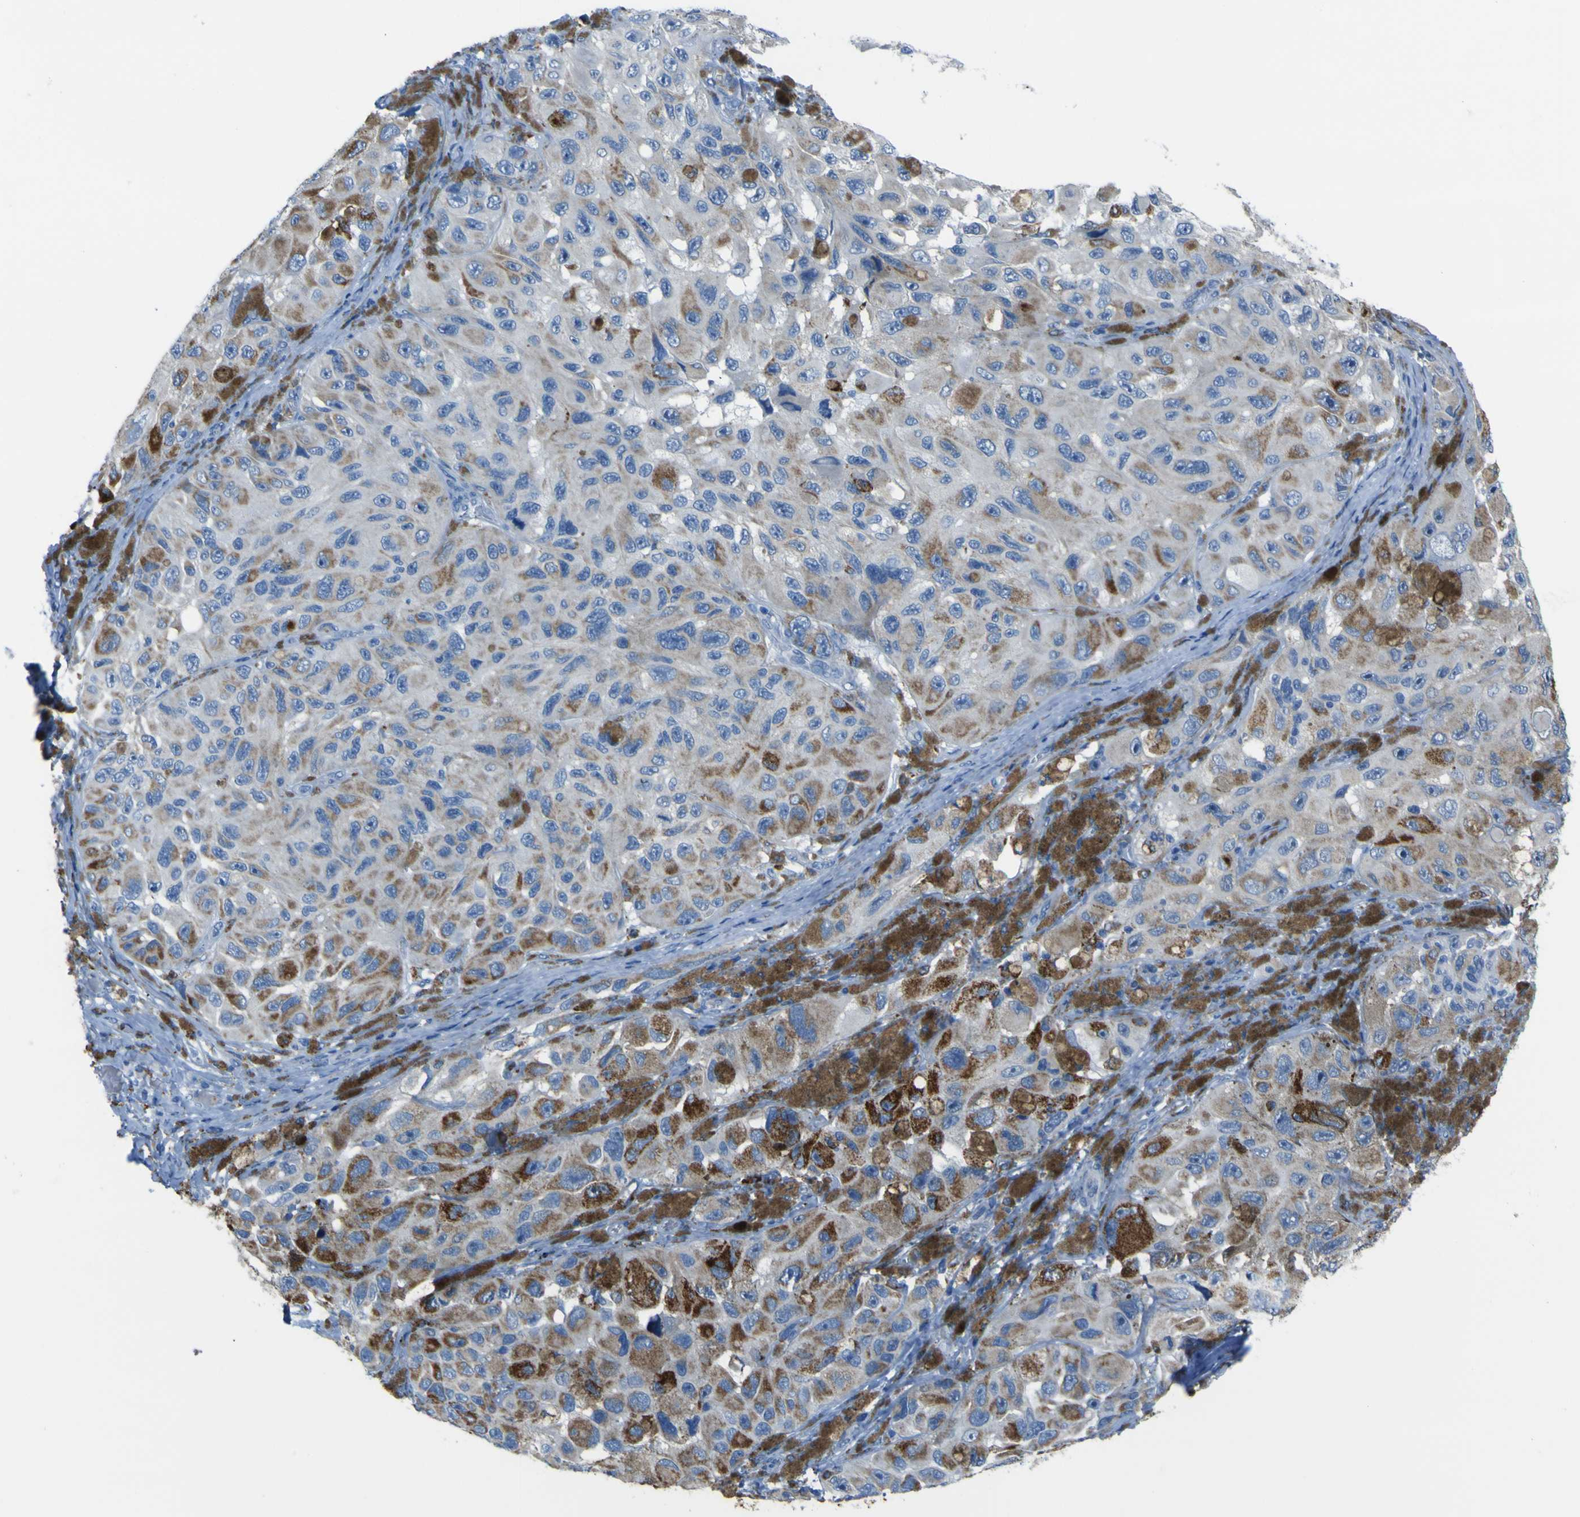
{"staining": {"intensity": "moderate", "quantity": ">75%", "location": "cytoplasmic/membranous"}, "tissue": "melanoma", "cell_type": "Tumor cells", "image_type": "cancer", "snomed": [{"axis": "morphology", "description": "Malignant melanoma, NOS"}, {"axis": "topography", "description": "Skin"}], "caption": "Protein analysis of melanoma tissue demonstrates moderate cytoplasmic/membranous positivity in approximately >75% of tumor cells. The staining is performed using DAB brown chromogen to label protein expression. The nuclei are counter-stained blue using hematoxylin.", "gene": "ACSL1", "patient": {"sex": "female", "age": 73}}